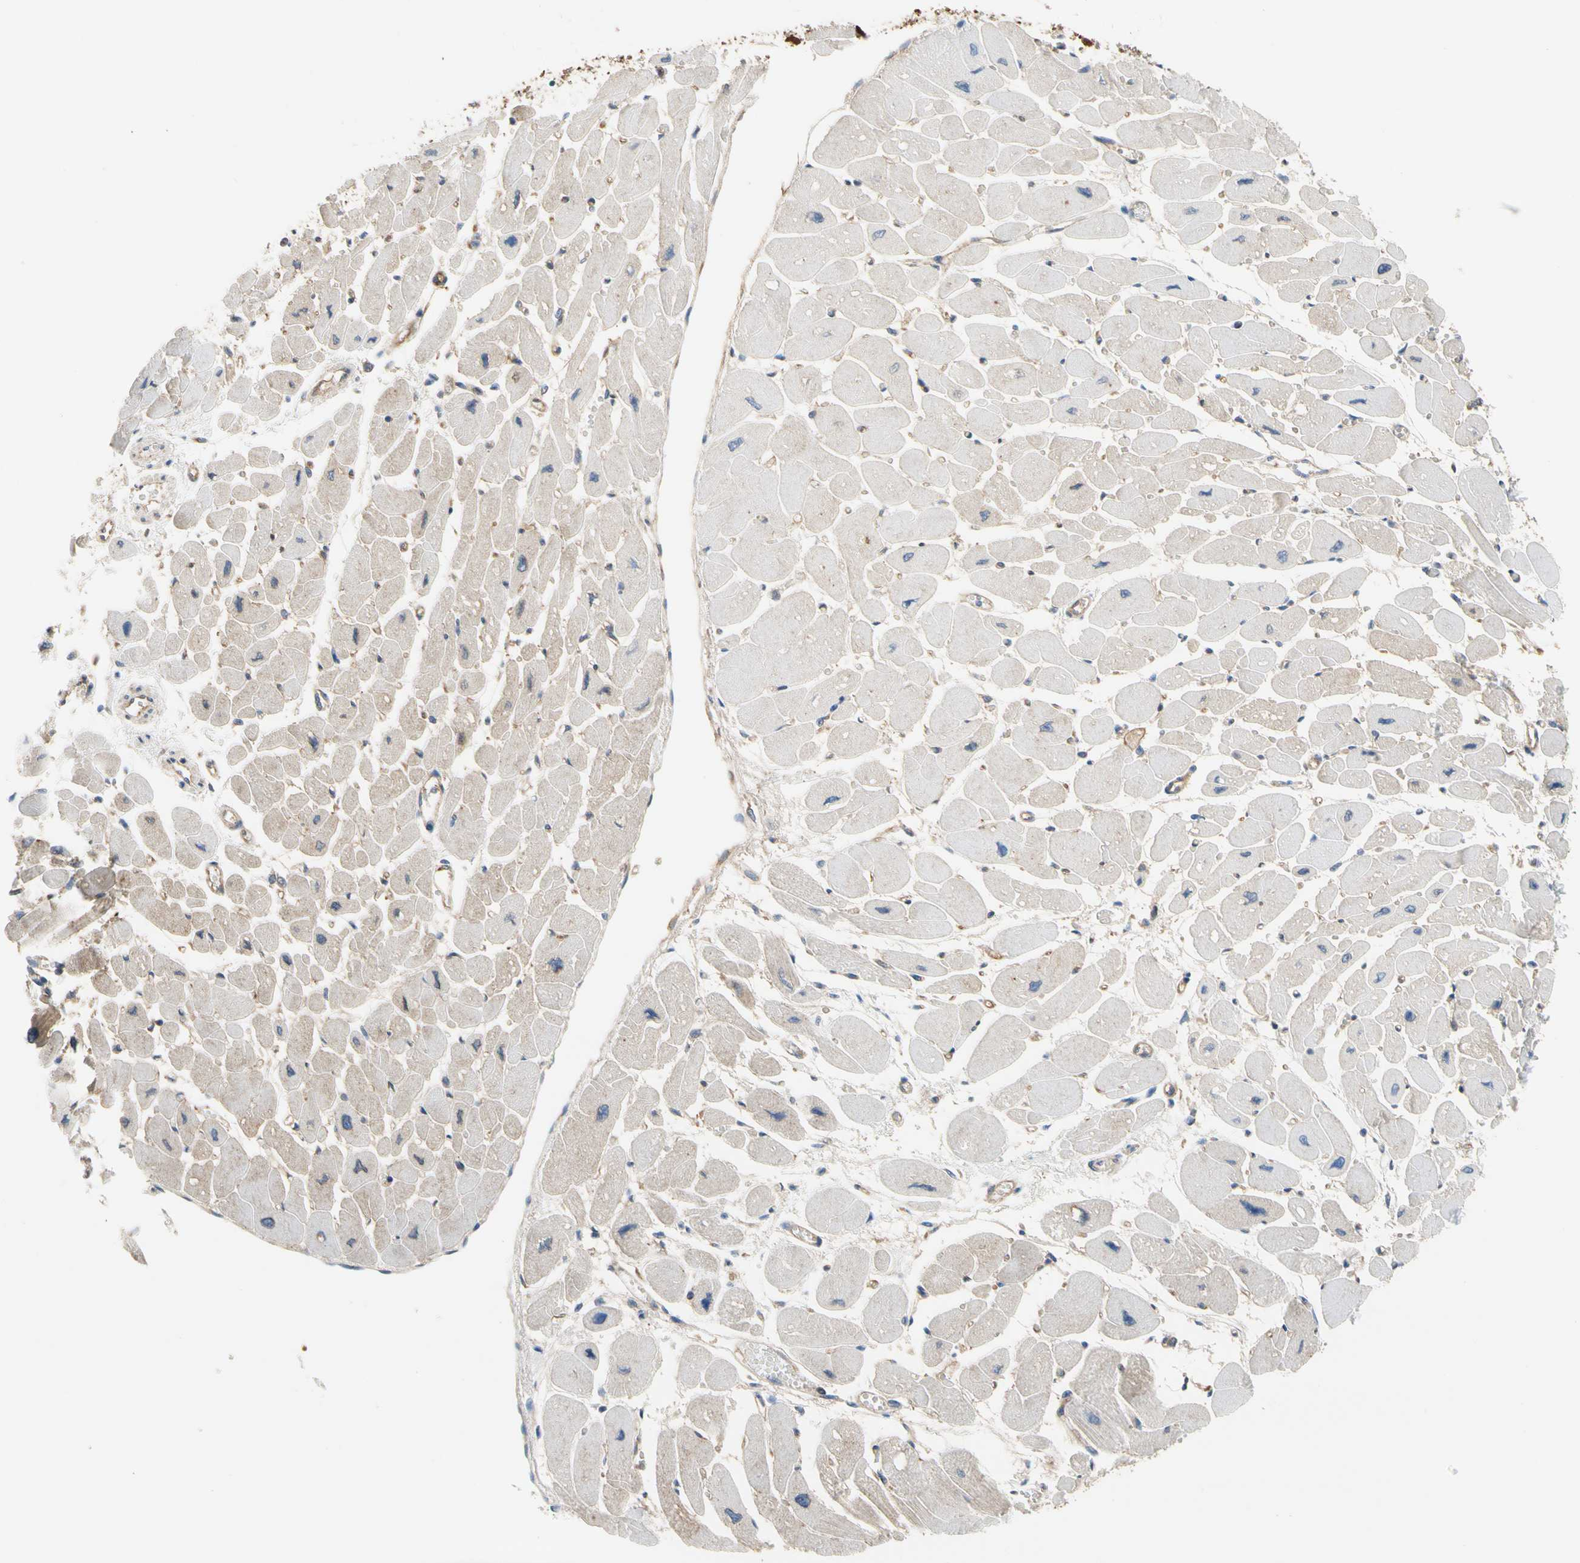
{"staining": {"intensity": "negative", "quantity": "none", "location": "none"}, "tissue": "heart muscle", "cell_type": "Cardiomyocytes", "image_type": "normal", "snomed": [{"axis": "morphology", "description": "Normal tissue, NOS"}, {"axis": "topography", "description": "Heart"}], "caption": "Cardiomyocytes are negative for brown protein staining in benign heart muscle. (Brightfield microscopy of DAB (3,3'-diaminobenzidine) immunohistochemistry at high magnification).", "gene": "GPHN", "patient": {"sex": "female", "age": 54}}